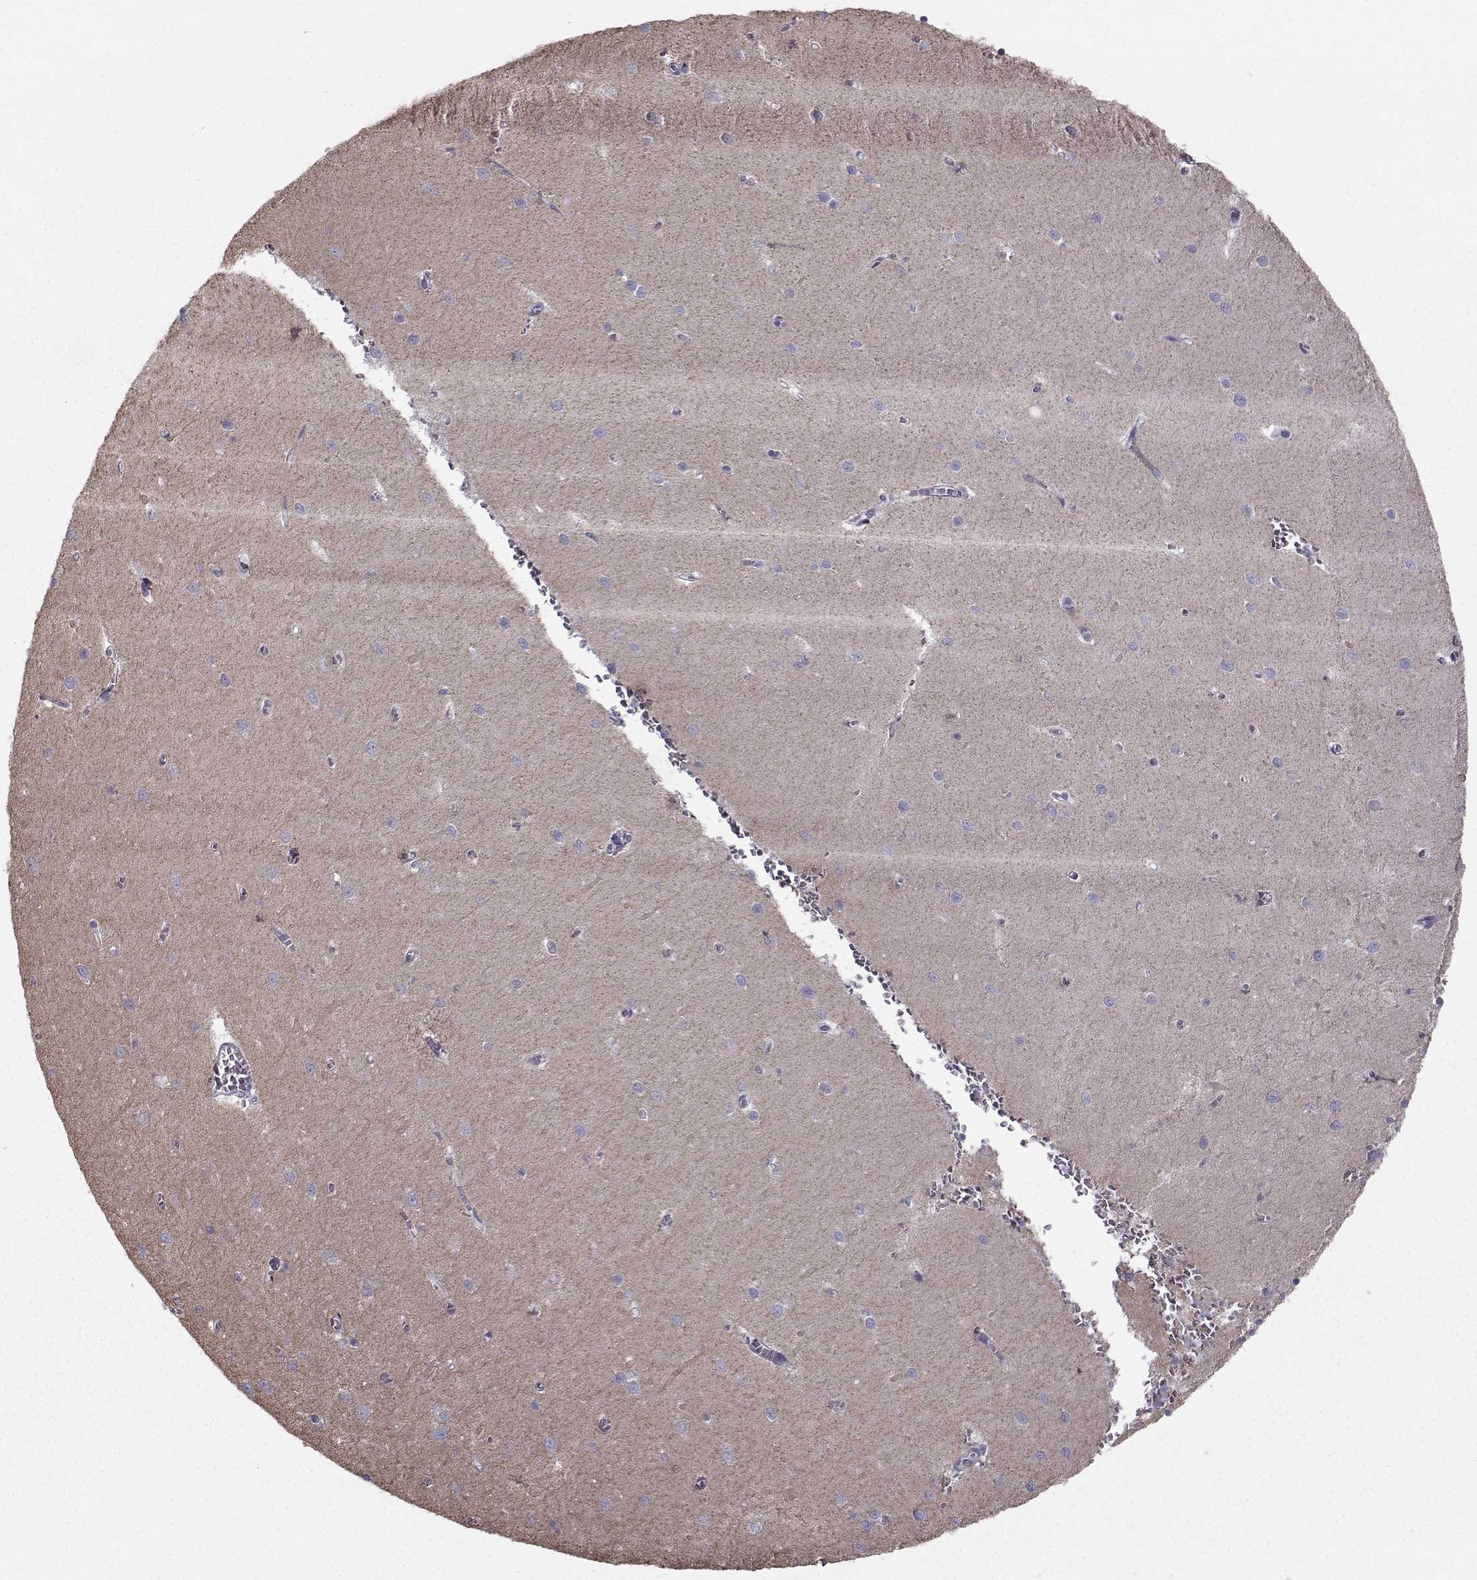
{"staining": {"intensity": "negative", "quantity": "none", "location": "none"}, "tissue": "cerebellum", "cell_type": "Cells in granular layer", "image_type": "normal", "snomed": [{"axis": "morphology", "description": "Normal tissue, NOS"}, {"axis": "topography", "description": "Cerebellum"}], "caption": "IHC photomicrograph of normal cerebellum: human cerebellum stained with DAB demonstrates no significant protein positivity in cells in granular layer. The staining is performed using DAB brown chromogen with nuclei counter-stained in using hematoxylin.", "gene": "QPCT", "patient": {"sex": "female", "age": 64}}